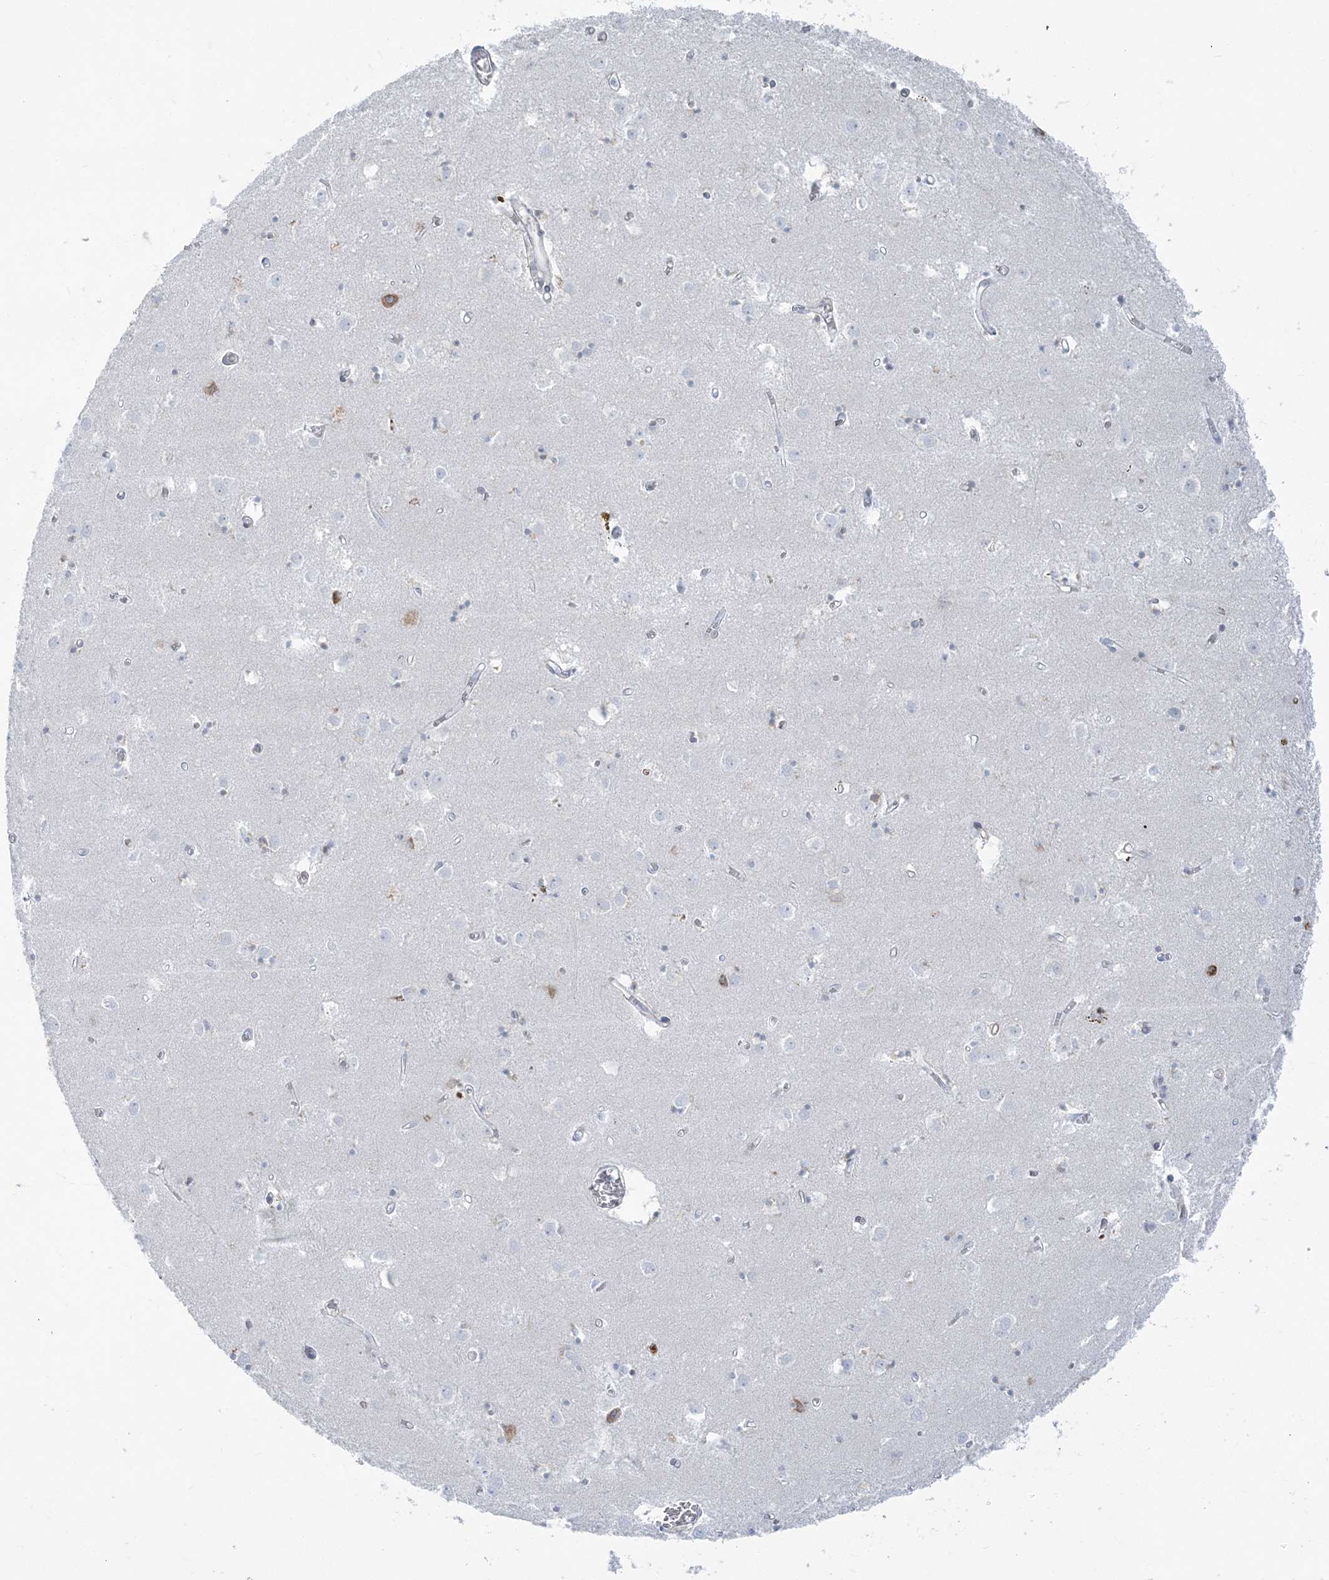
{"staining": {"intensity": "negative", "quantity": "none", "location": "none"}, "tissue": "caudate", "cell_type": "Glial cells", "image_type": "normal", "snomed": [{"axis": "morphology", "description": "Normal tissue, NOS"}, {"axis": "topography", "description": "Lateral ventricle wall"}], "caption": "Photomicrograph shows no protein staining in glial cells of unremarkable caudate.", "gene": "CCNJ", "patient": {"sex": "male", "age": 70}}